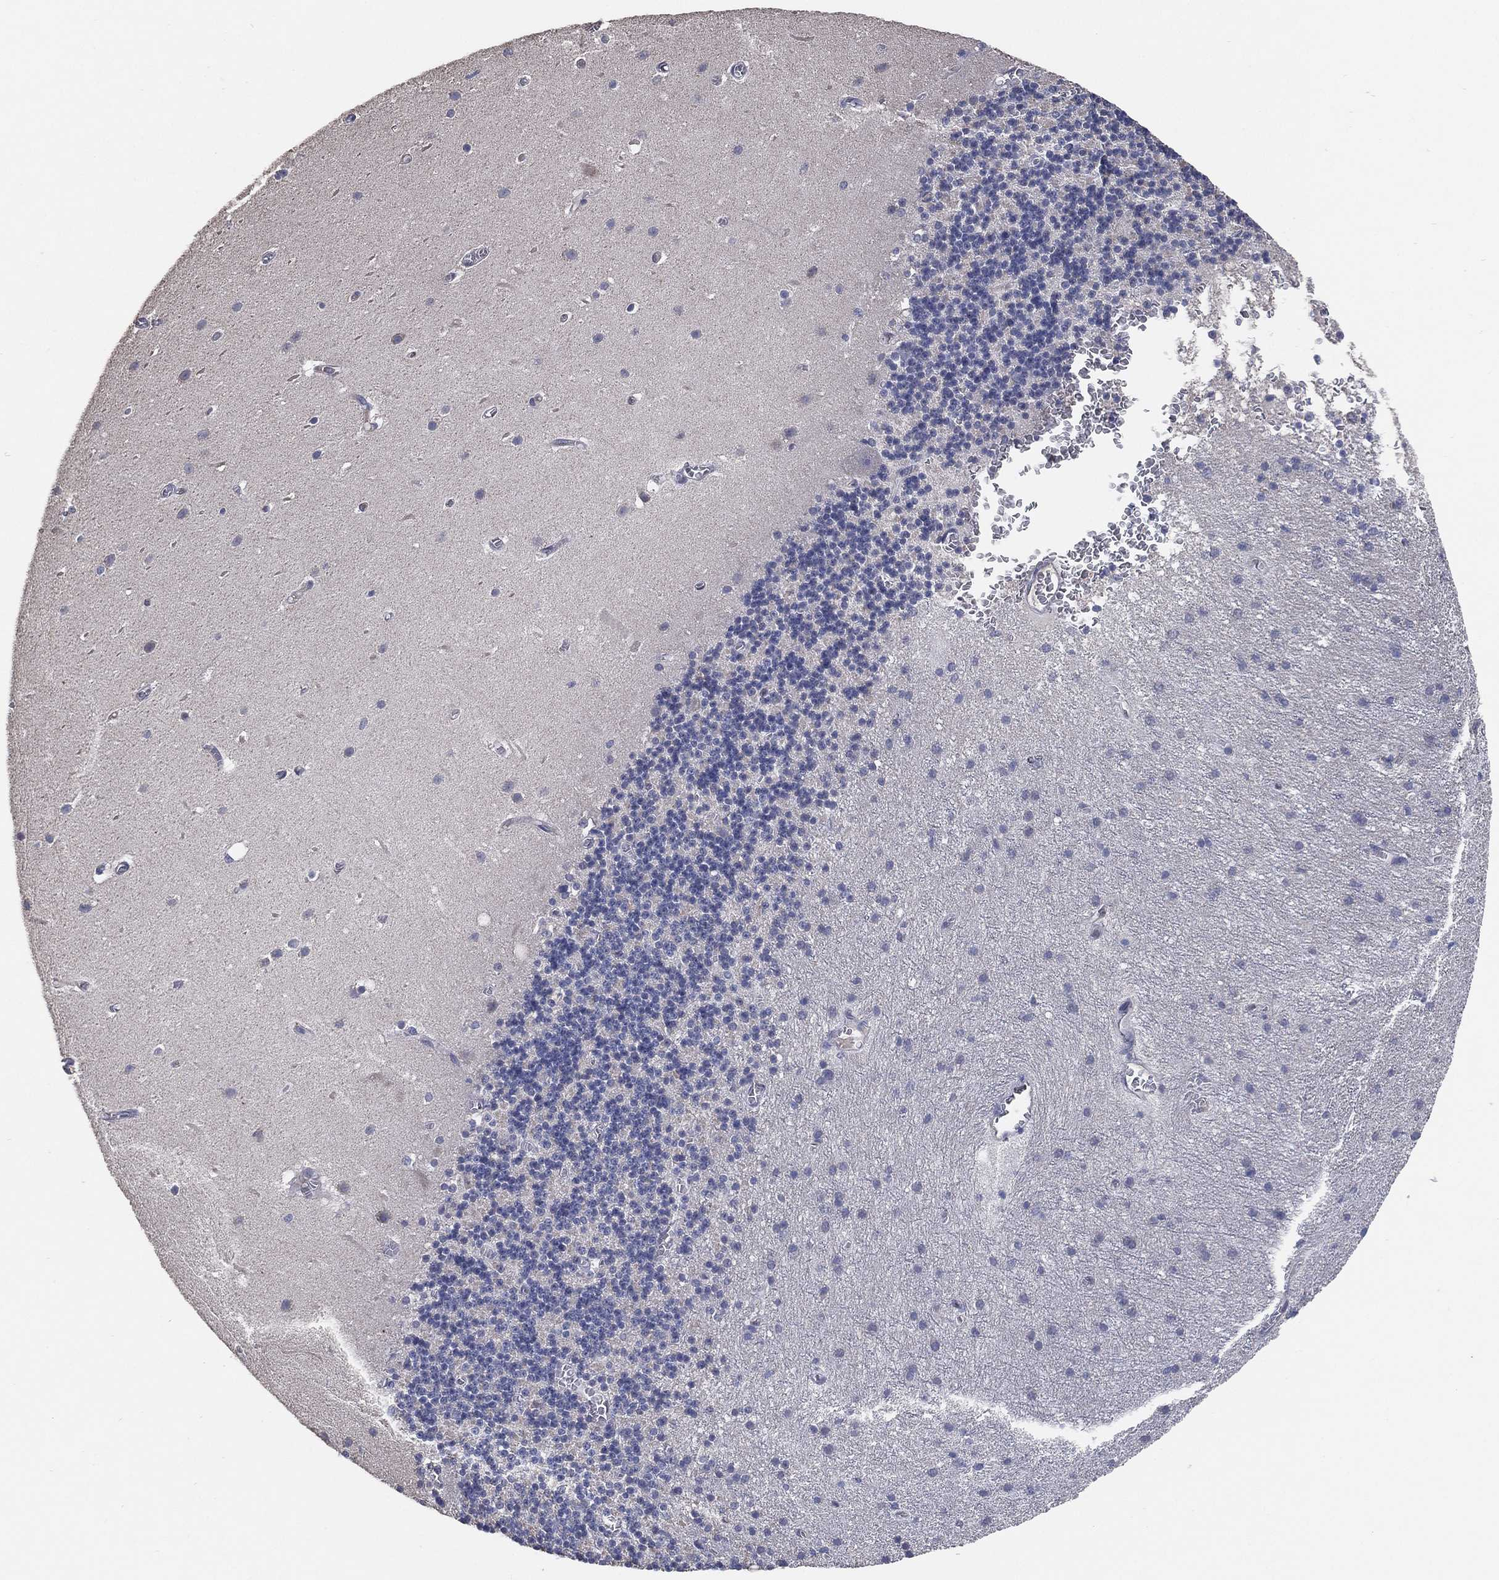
{"staining": {"intensity": "negative", "quantity": "none", "location": "none"}, "tissue": "cerebellum", "cell_type": "Cells in granular layer", "image_type": "normal", "snomed": [{"axis": "morphology", "description": "Normal tissue, NOS"}, {"axis": "topography", "description": "Cerebellum"}], "caption": "Immunohistochemical staining of benign cerebellum exhibits no significant expression in cells in granular layer.", "gene": "KLK5", "patient": {"sex": "male", "age": 70}}